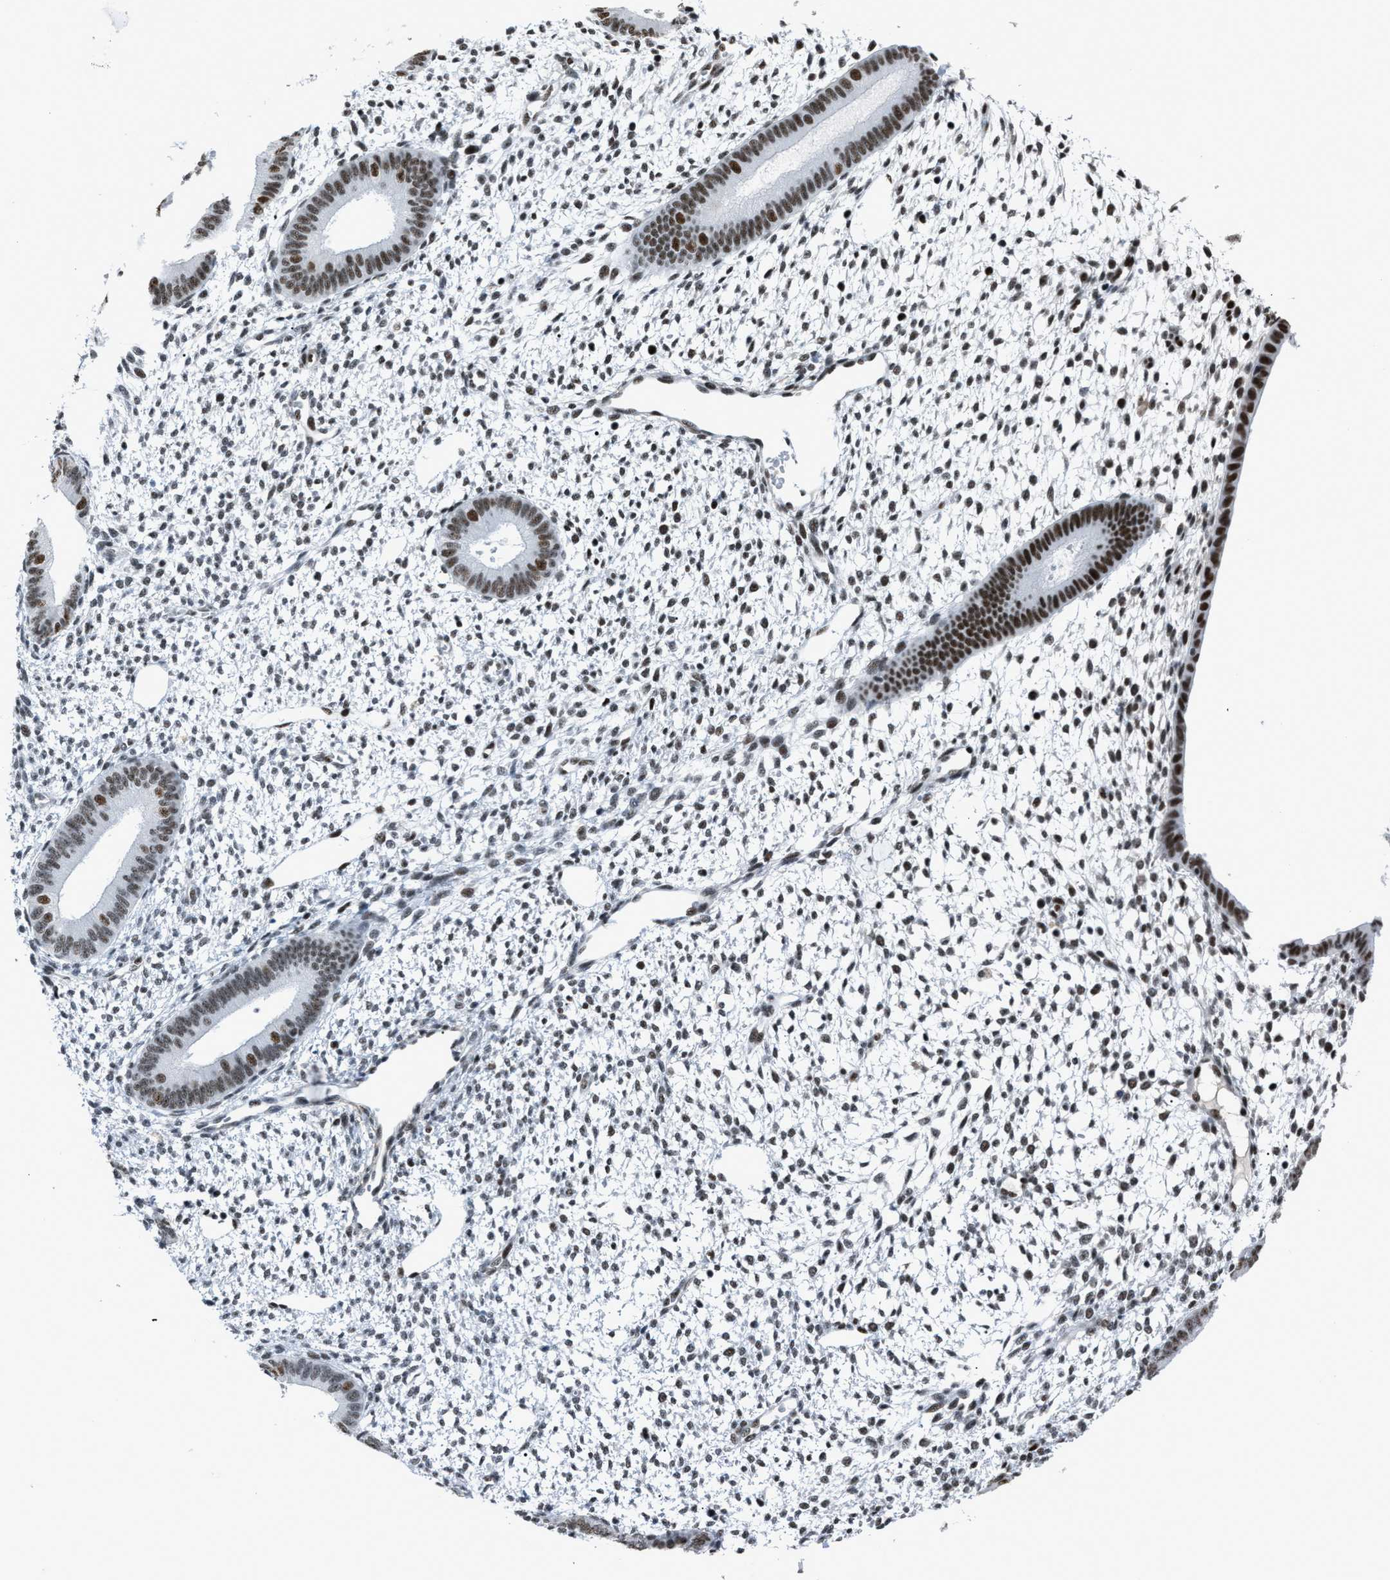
{"staining": {"intensity": "moderate", "quantity": "25%-75%", "location": "nuclear"}, "tissue": "endometrium", "cell_type": "Cells in endometrial stroma", "image_type": "normal", "snomed": [{"axis": "morphology", "description": "Normal tissue, NOS"}, {"axis": "topography", "description": "Endometrium"}], "caption": "High-power microscopy captured an immunohistochemistry (IHC) histopathology image of unremarkable endometrium, revealing moderate nuclear positivity in approximately 25%-75% of cells in endometrial stroma. The staining was performed using DAB (3,3'-diaminobenzidine), with brown indicating positive protein expression. Nuclei are stained blue with hematoxylin.", "gene": "DDX5", "patient": {"sex": "female", "age": 46}}